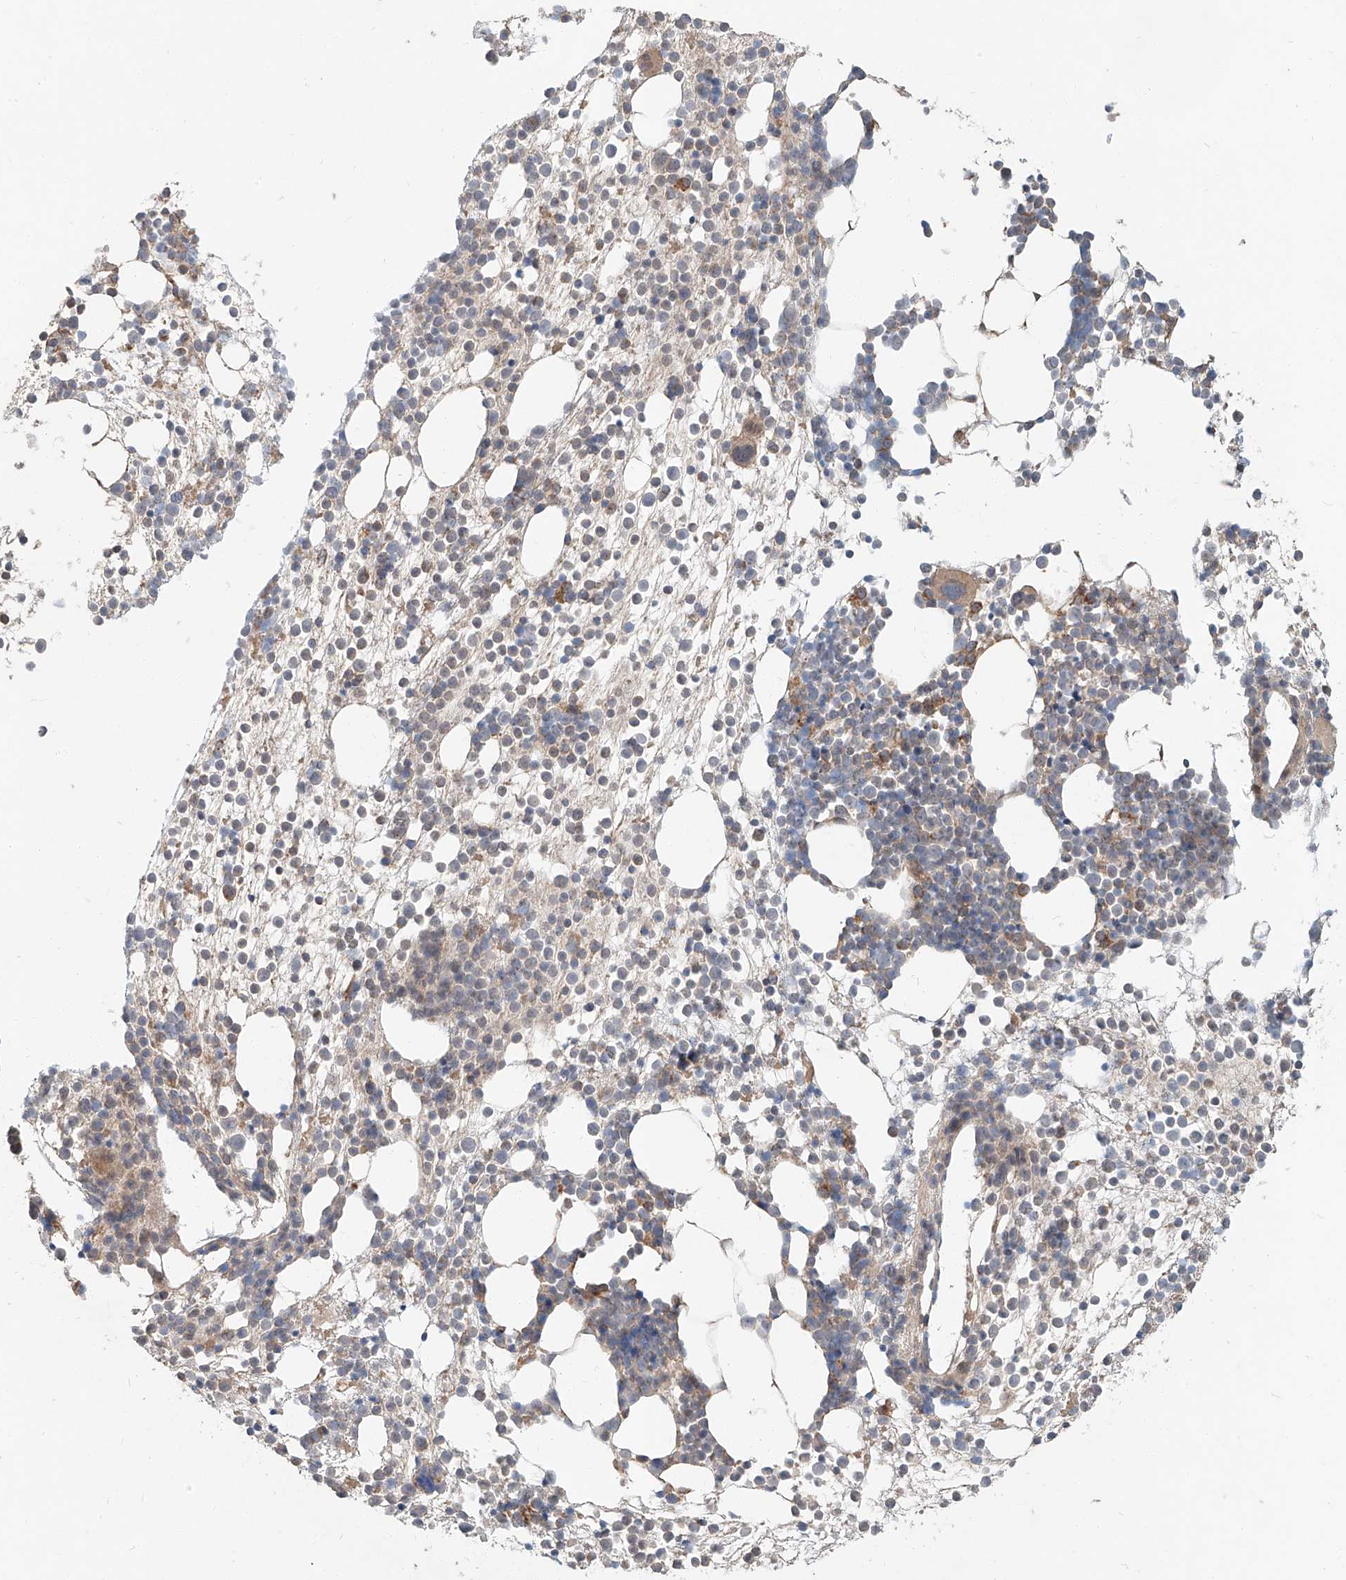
{"staining": {"intensity": "weak", "quantity": "25%-75%", "location": "cytoplasmic/membranous"}, "tissue": "bone marrow", "cell_type": "Hematopoietic cells", "image_type": "normal", "snomed": [{"axis": "morphology", "description": "Normal tissue, NOS"}, {"axis": "topography", "description": "Bone marrow"}], "caption": "Immunohistochemistry (IHC) micrograph of unremarkable bone marrow: bone marrow stained using immunohistochemistry demonstrates low levels of weak protein expression localized specifically in the cytoplasmic/membranous of hematopoietic cells, appearing as a cytoplasmic/membranous brown color.", "gene": "STX19", "patient": {"sex": "male", "age": 54}}